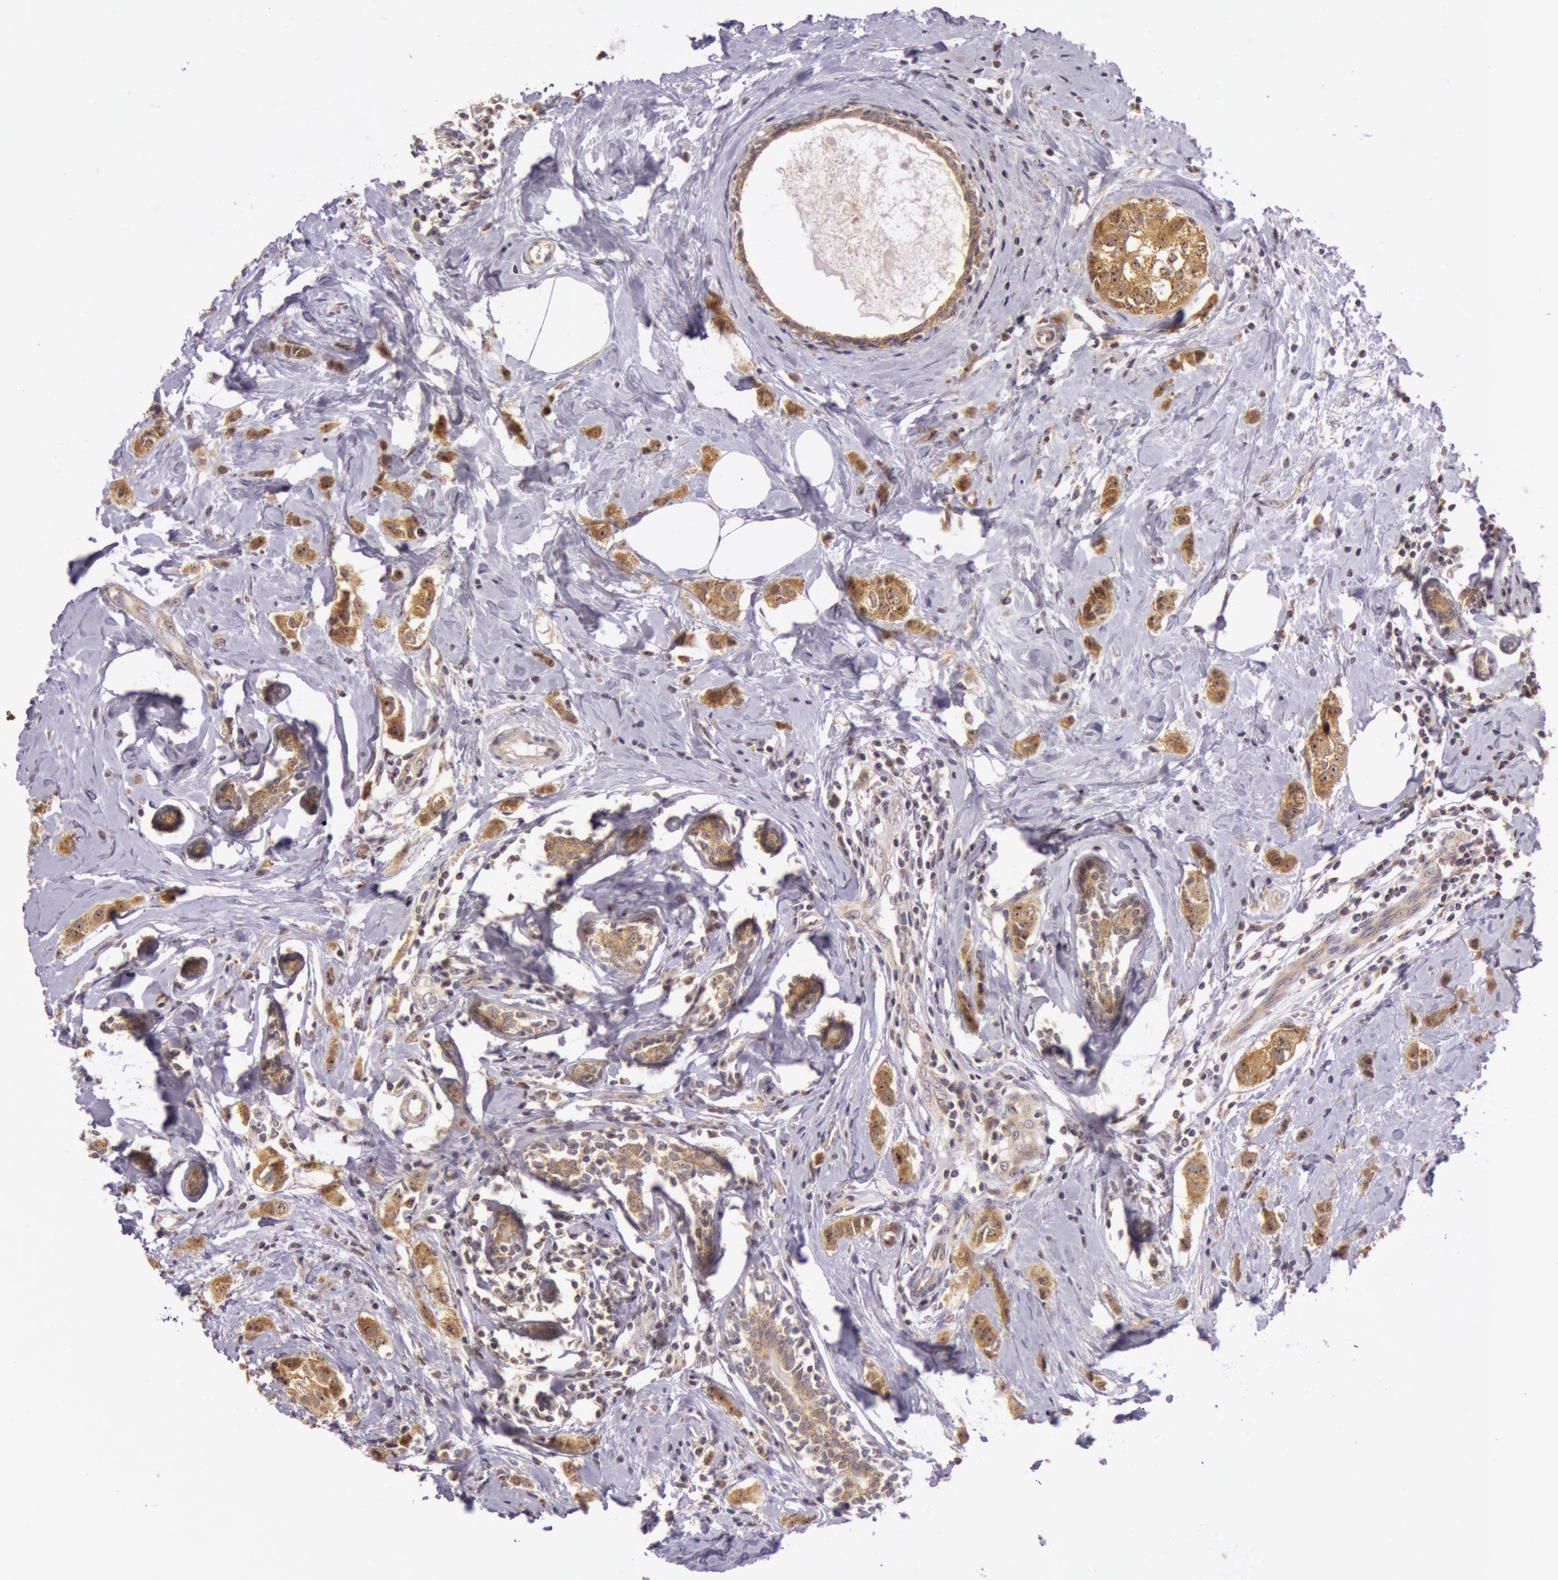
{"staining": {"intensity": "strong", "quantity": ">75%", "location": "cytoplasmic/membranous,nuclear"}, "tissue": "breast cancer", "cell_type": "Tumor cells", "image_type": "cancer", "snomed": [{"axis": "morphology", "description": "Normal tissue, NOS"}, {"axis": "morphology", "description": "Duct carcinoma"}, {"axis": "topography", "description": "Breast"}], "caption": "Infiltrating ductal carcinoma (breast) was stained to show a protein in brown. There is high levels of strong cytoplasmic/membranous and nuclear staining in about >75% of tumor cells.", "gene": "CDK16", "patient": {"sex": "female", "age": 50}}